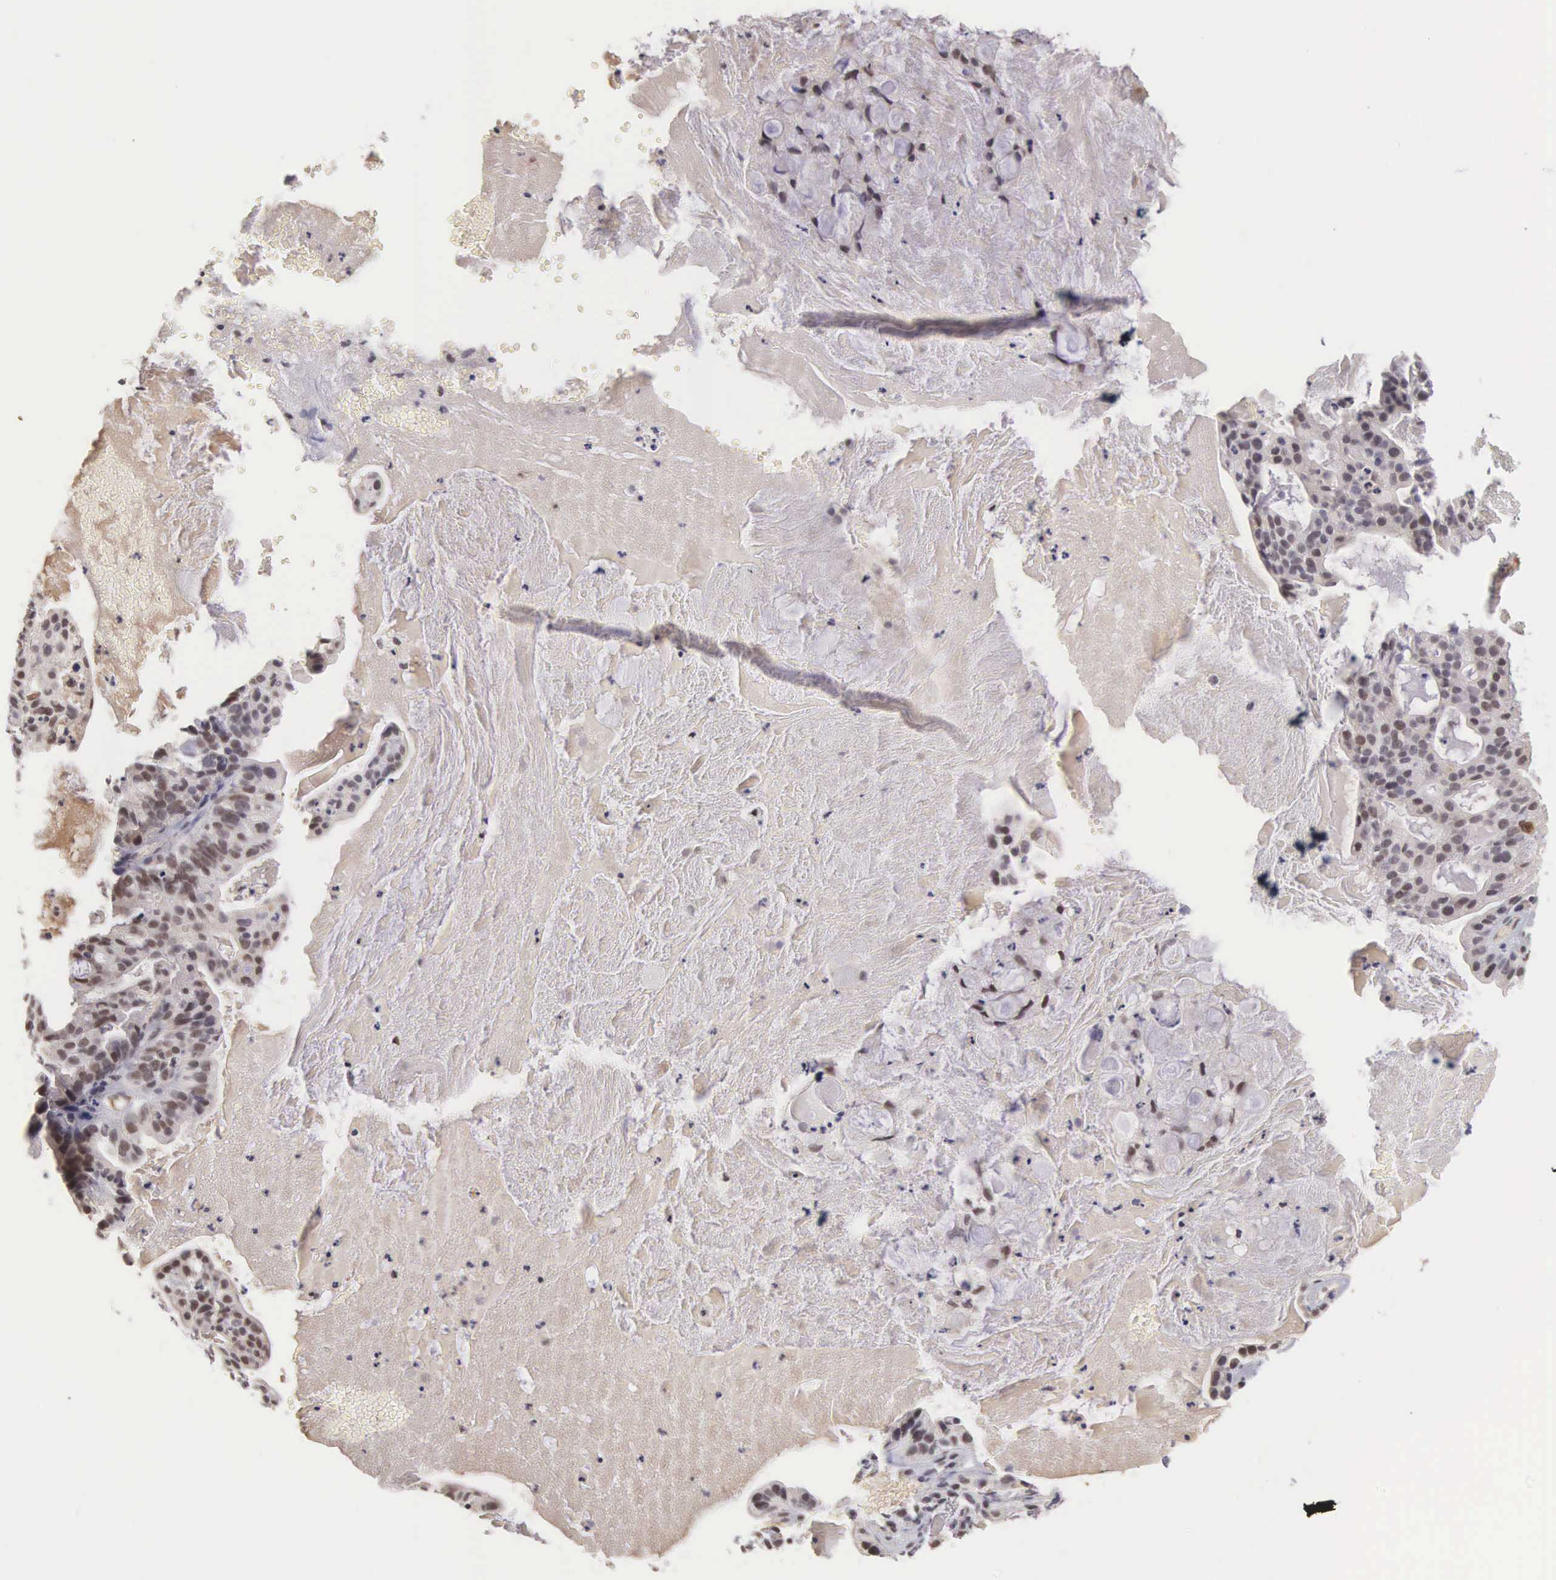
{"staining": {"intensity": "moderate", "quantity": "<25%", "location": "nuclear"}, "tissue": "cervical cancer", "cell_type": "Tumor cells", "image_type": "cancer", "snomed": [{"axis": "morphology", "description": "Adenocarcinoma, NOS"}, {"axis": "topography", "description": "Cervix"}], "caption": "Immunohistochemistry staining of cervical cancer (adenocarcinoma), which demonstrates low levels of moderate nuclear positivity in about <25% of tumor cells indicating moderate nuclear protein staining. The staining was performed using DAB (3,3'-diaminobenzidine) (brown) for protein detection and nuclei were counterstained in hematoxylin (blue).", "gene": "HMGXB4", "patient": {"sex": "female", "age": 41}}